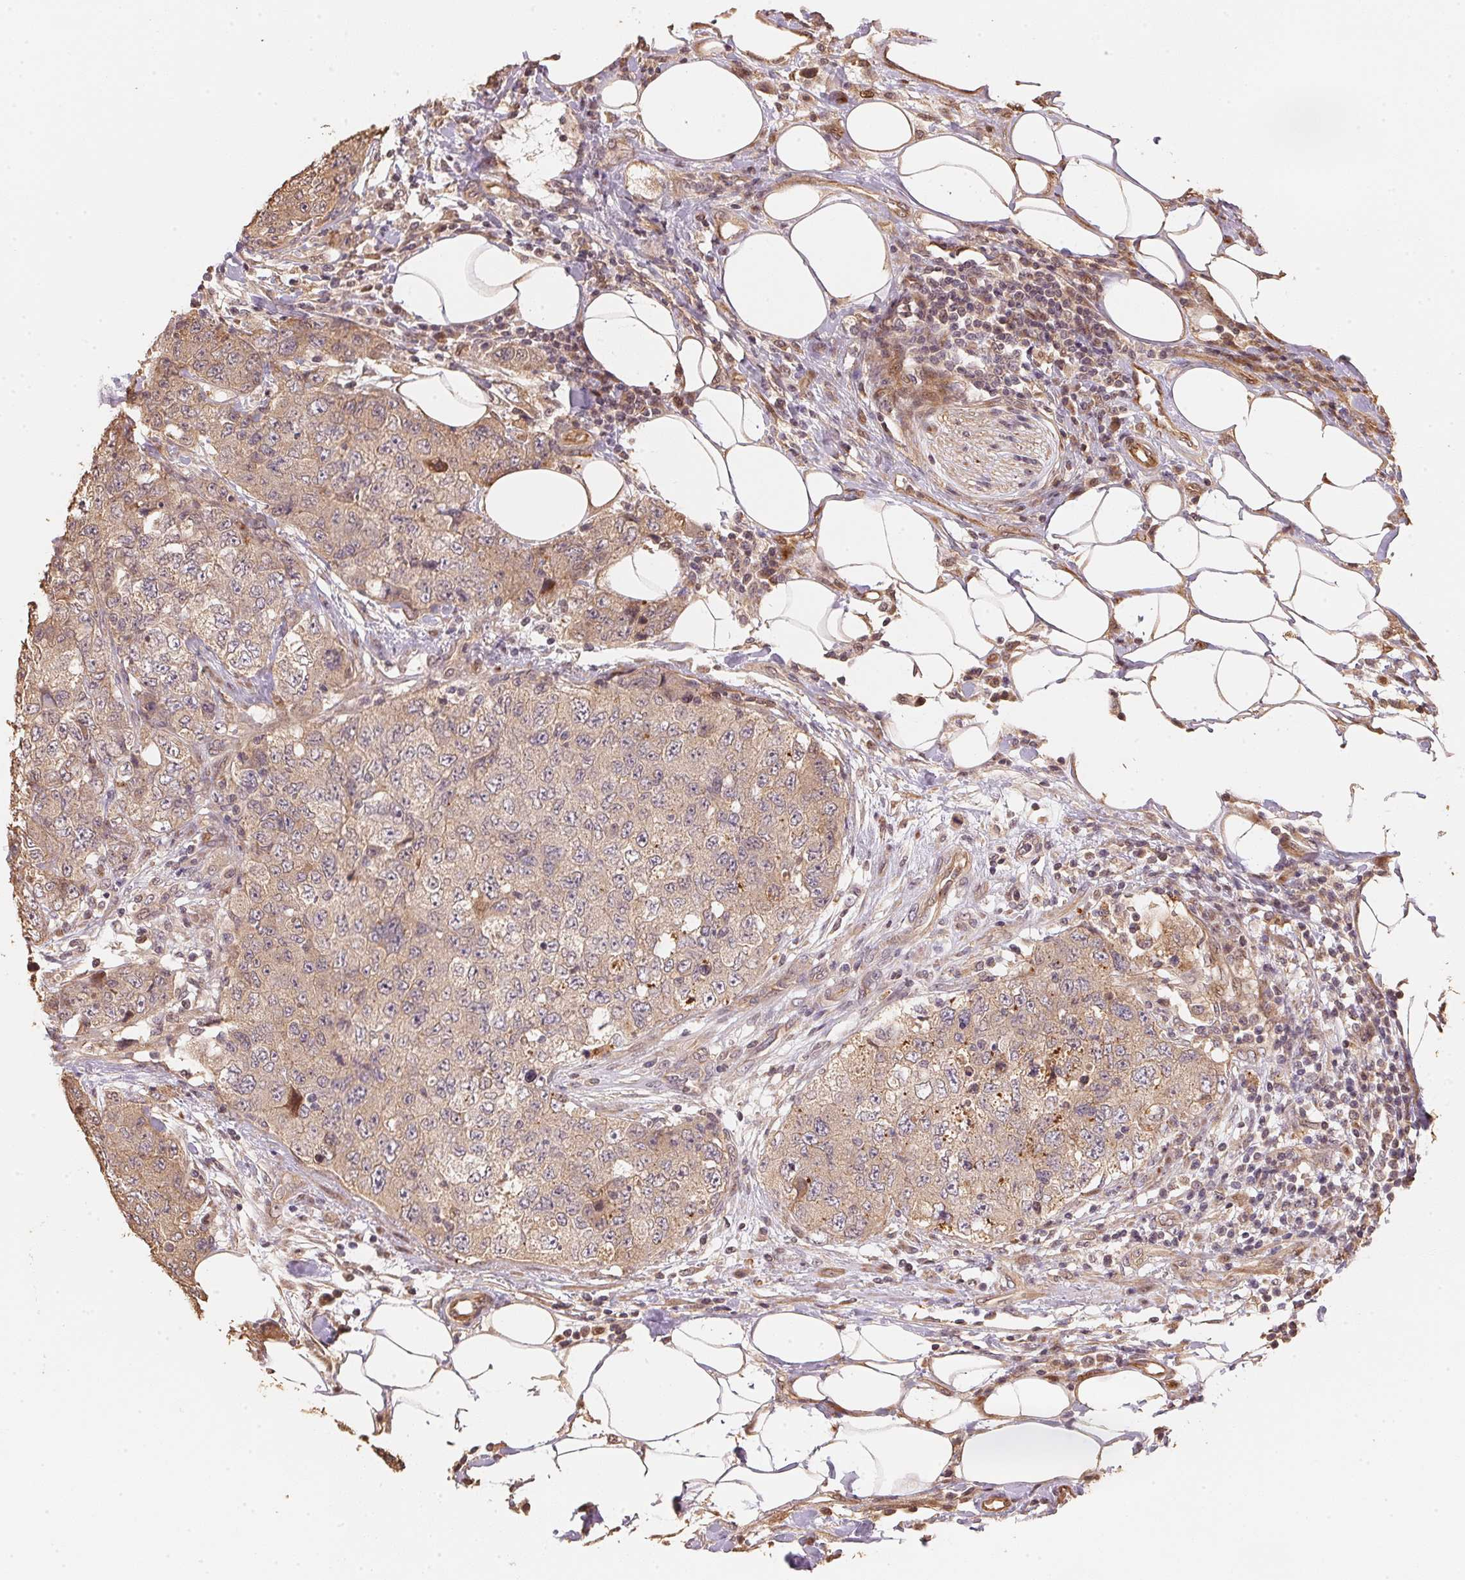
{"staining": {"intensity": "weak", "quantity": "25%-75%", "location": "cytoplasmic/membranous"}, "tissue": "urothelial cancer", "cell_type": "Tumor cells", "image_type": "cancer", "snomed": [{"axis": "morphology", "description": "Urothelial carcinoma, High grade"}, {"axis": "topography", "description": "Urinary bladder"}], "caption": "The histopathology image displays a brown stain indicating the presence of a protein in the cytoplasmic/membranous of tumor cells in urothelial carcinoma (high-grade).", "gene": "TMEM222", "patient": {"sex": "female", "age": 78}}